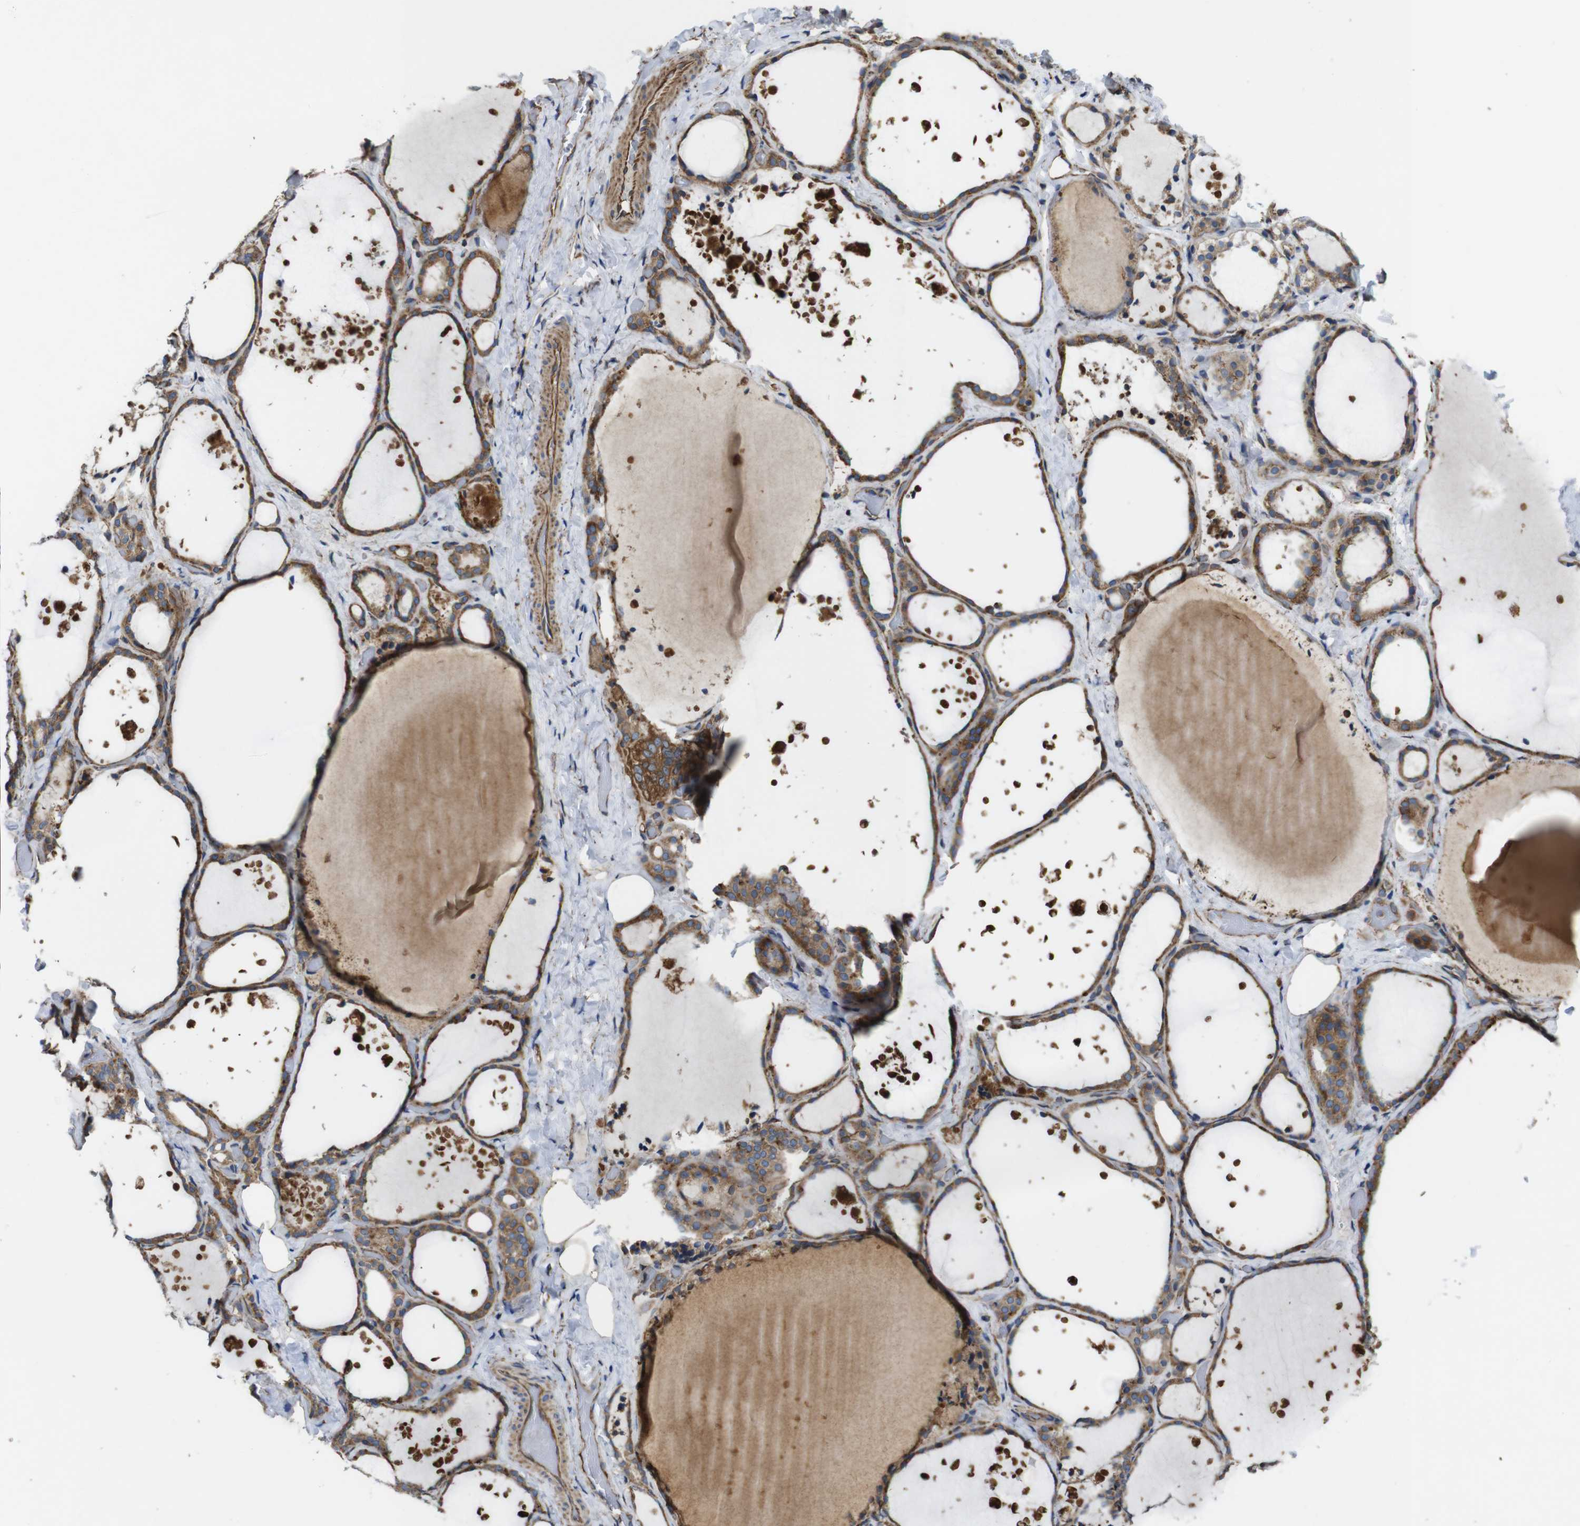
{"staining": {"intensity": "moderate", "quantity": ">75%", "location": "cytoplasmic/membranous"}, "tissue": "thyroid gland", "cell_type": "Glandular cells", "image_type": "normal", "snomed": [{"axis": "morphology", "description": "Normal tissue, NOS"}, {"axis": "topography", "description": "Thyroid gland"}], "caption": "Immunohistochemistry (IHC) staining of unremarkable thyroid gland, which demonstrates medium levels of moderate cytoplasmic/membranous positivity in about >75% of glandular cells indicating moderate cytoplasmic/membranous protein positivity. The staining was performed using DAB (3,3'-diaminobenzidine) (brown) for protein detection and nuclei were counterstained in hematoxylin (blue).", "gene": "POMK", "patient": {"sex": "female", "age": 44}}